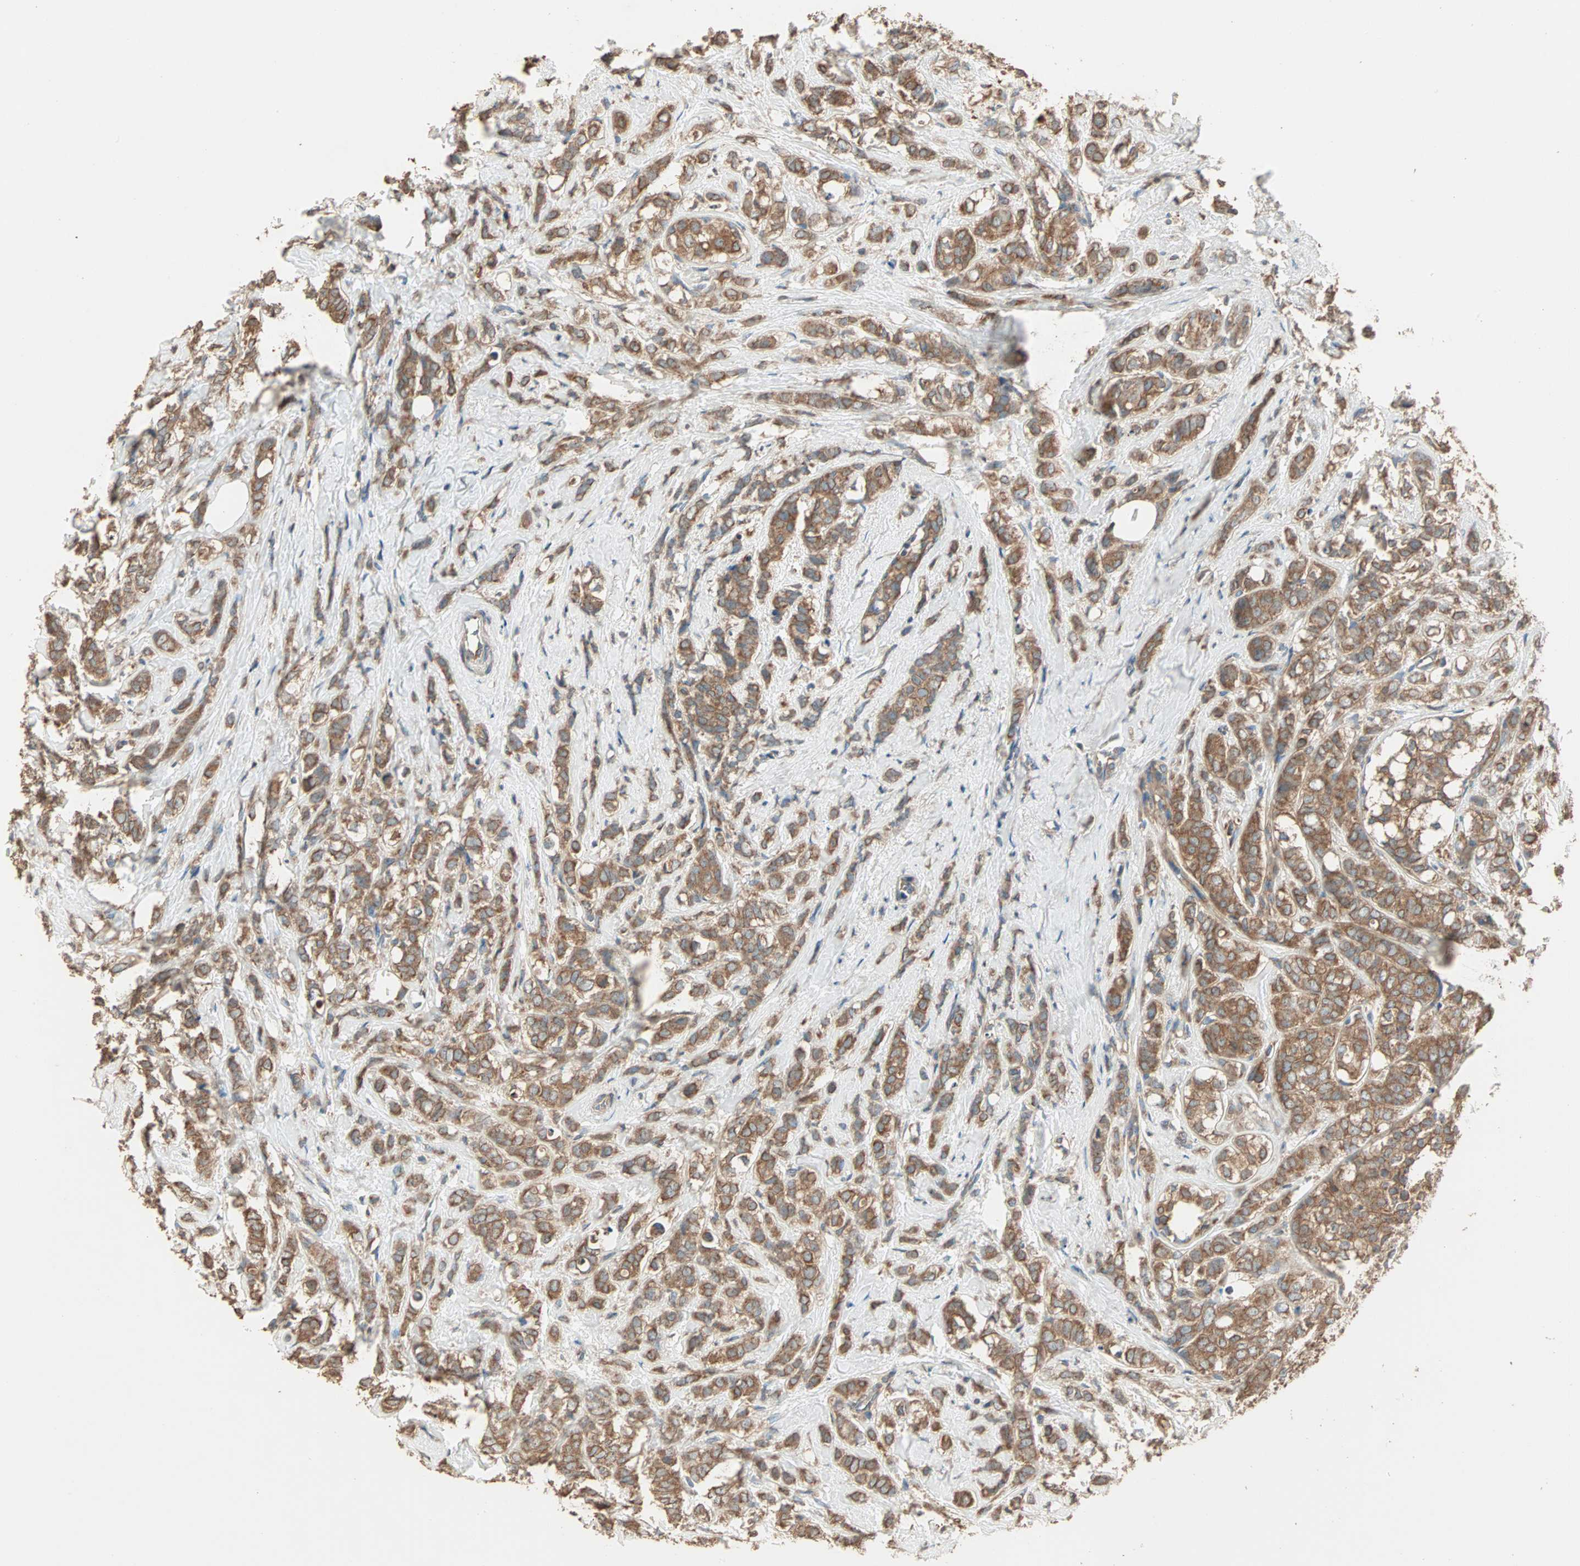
{"staining": {"intensity": "moderate", "quantity": ">75%", "location": "cytoplasmic/membranous"}, "tissue": "breast cancer", "cell_type": "Tumor cells", "image_type": "cancer", "snomed": [{"axis": "morphology", "description": "Lobular carcinoma"}, {"axis": "topography", "description": "Breast"}], "caption": "Brown immunohistochemical staining in breast cancer exhibits moderate cytoplasmic/membranous positivity in approximately >75% of tumor cells. (IHC, brightfield microscopy, high magnification).", "gene": "EIF4G2", "patient": {"sex": "female", "age": 60}}